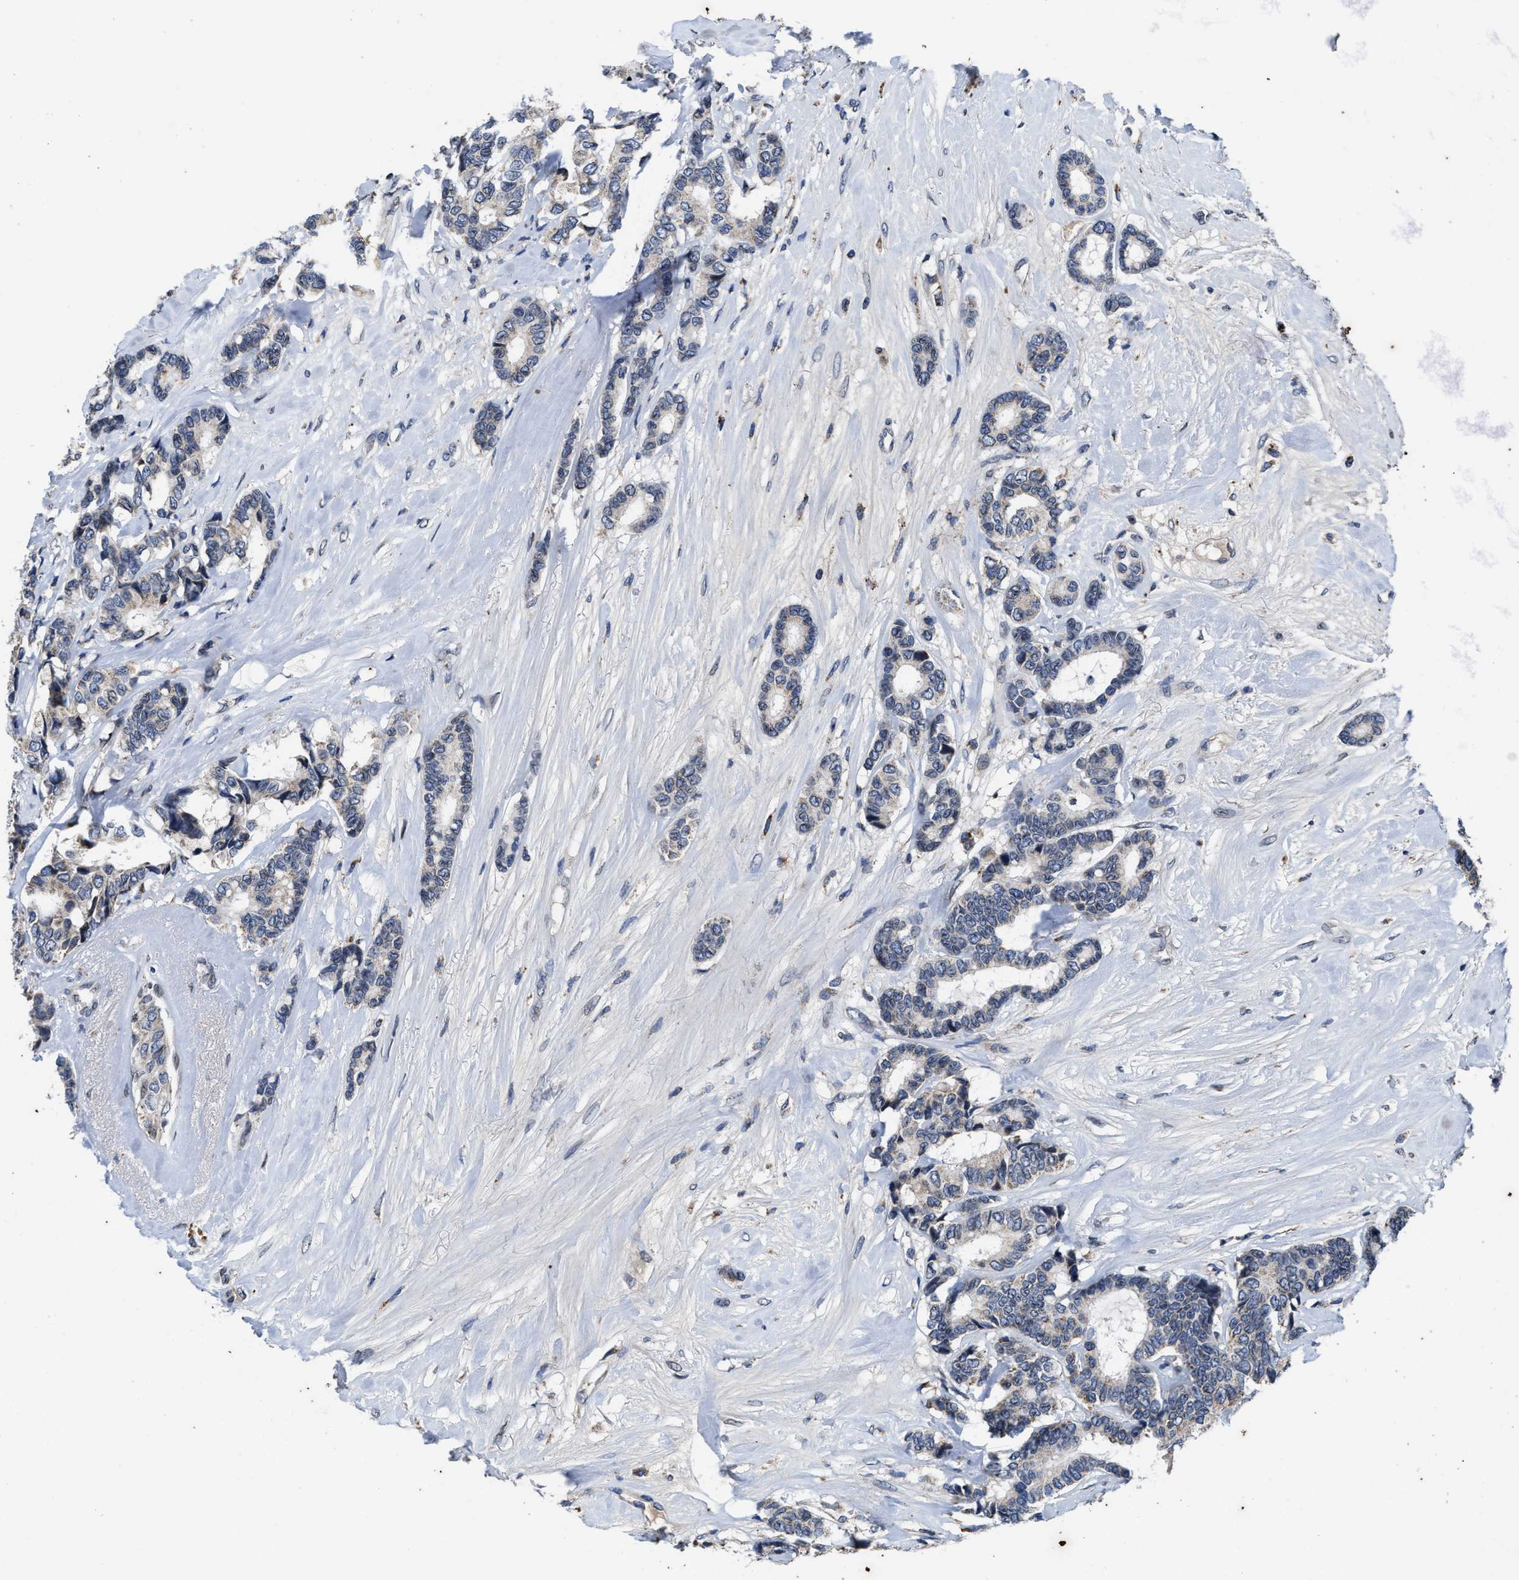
{"staining": {"intensity": "negative", "quantity": "none", "location": "none"}, "tissue": "breast cancer", "cell_type": "Tumor cells", "image_type": "cancer", "snomed": [{"axis": "morphology", "description": "Duct carcinoma"}, {"axis": "topography", "description": "Breast"}], "caption": "This is a photomicrograph of immunohistochemistry (IHC) staining of breast intraductal carcinoma, which shows no positivity in tumor cells.", "gene": "CACNA1D", "patient": {"sex": "female", "age": 87}}